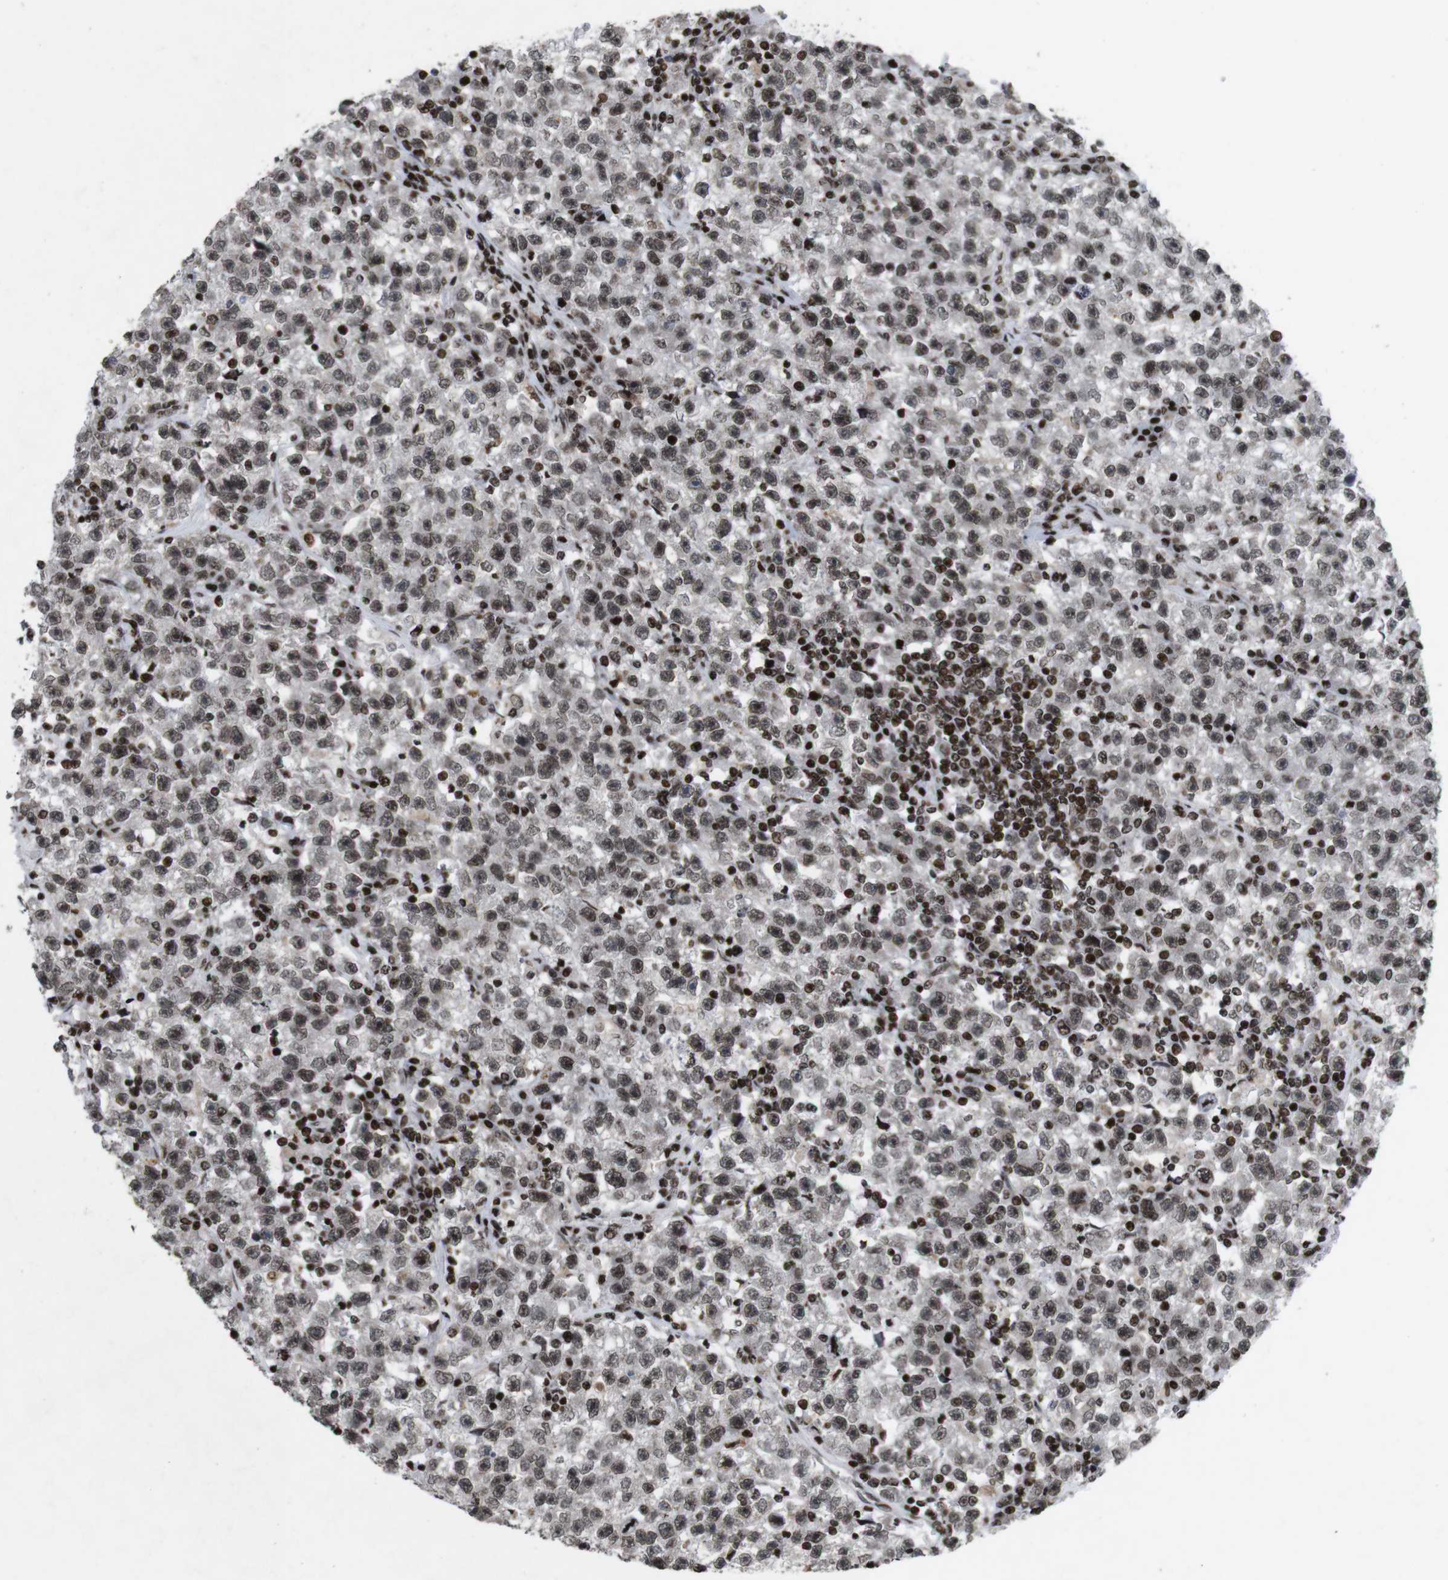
{"staining": {"intensity": "weak", "quantity": ">75%", "location": "nuclear"}, "tissue": "testis cancer", "cell_type": "Tumor cells", "image_type": "cancer", "snomed": [{"axis": "morphology", "description": "Seminoma, NOS"}, {"axis": "topography", "description": "Testis"}], "caption": "About >75% of tumor cells in testis cancer (seminoma) show weak nuclear protein expression as visualized by brown immunohistochemical staining.", "gene": "MAGEH1", "patient": {"sex": "male", "age": 22}}